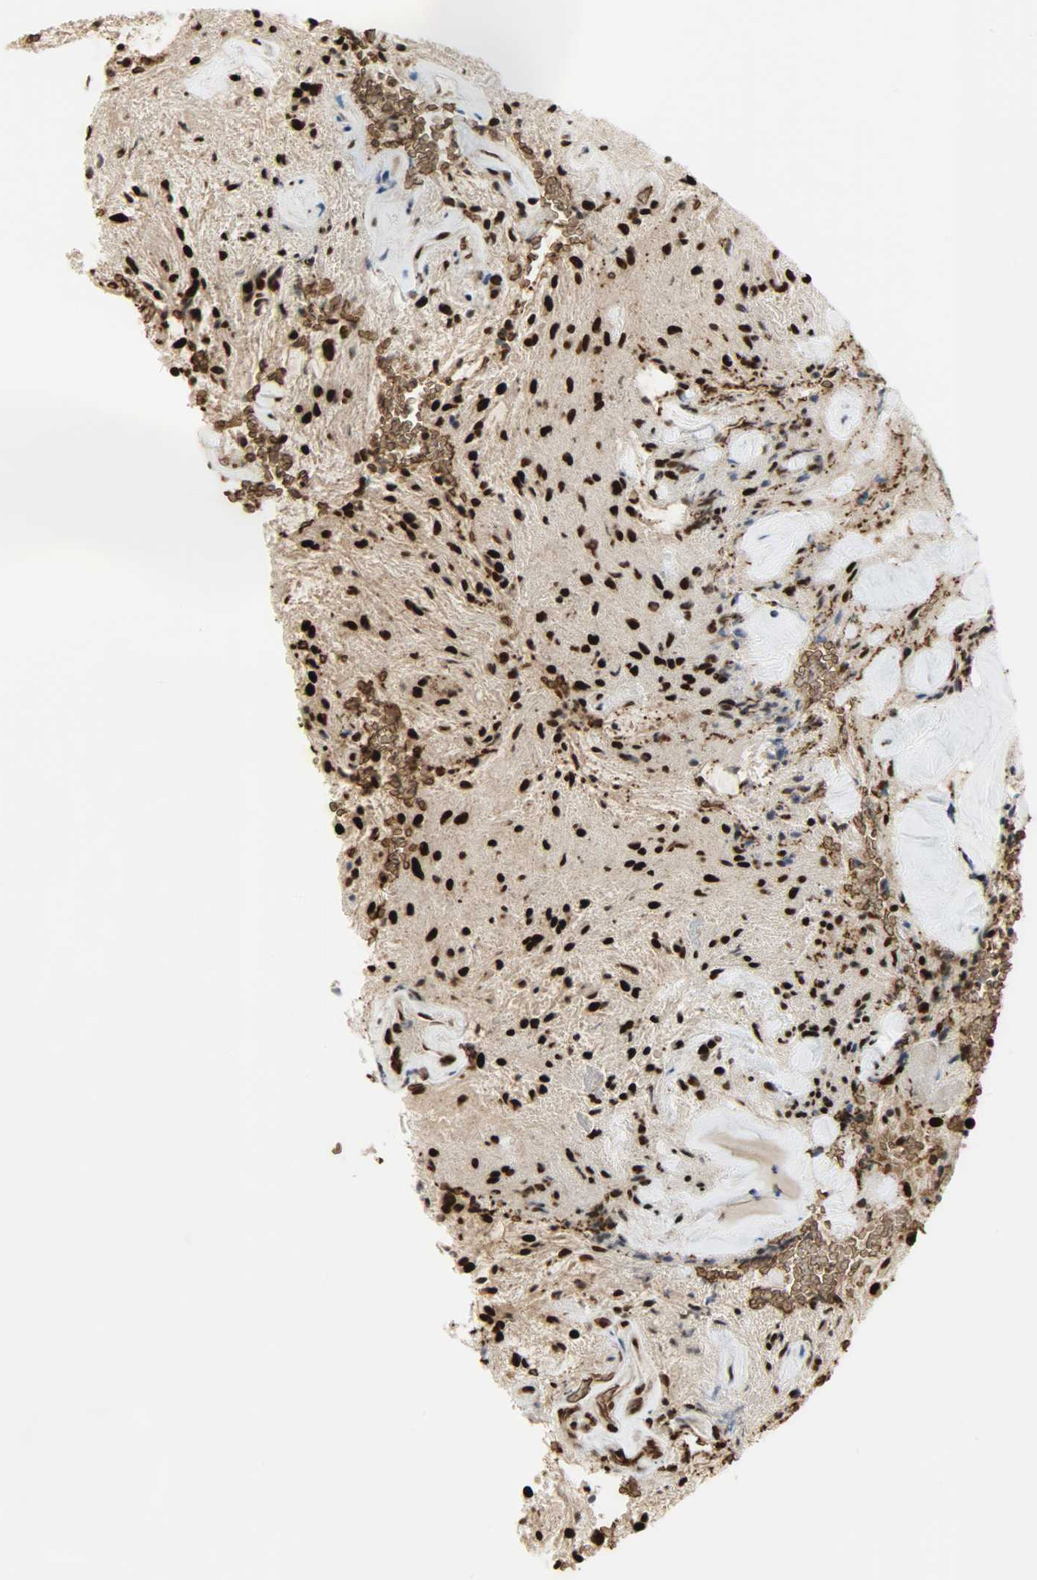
{"staining": {"intensity": "strong", "quantity": ">75%", "location": "cytoplasmic/membranous,nuclear"}, "tissue": "glioma", "cell_type": "Tumor cells", "image_type": "cancer", "snomed": [{"axis": "morphology", "description": "Glioma, malignant, NOS"}, {"axis": "topography", "description": "Cerebellum"}], "caption": "Protein analysis of glioma tissue exhibits strong cytoplasmic/membranous and nuclear staining in about >75% of tumor cells.", "gene": "SNAI1", "patient": {"sex": "female", "age": 10}}